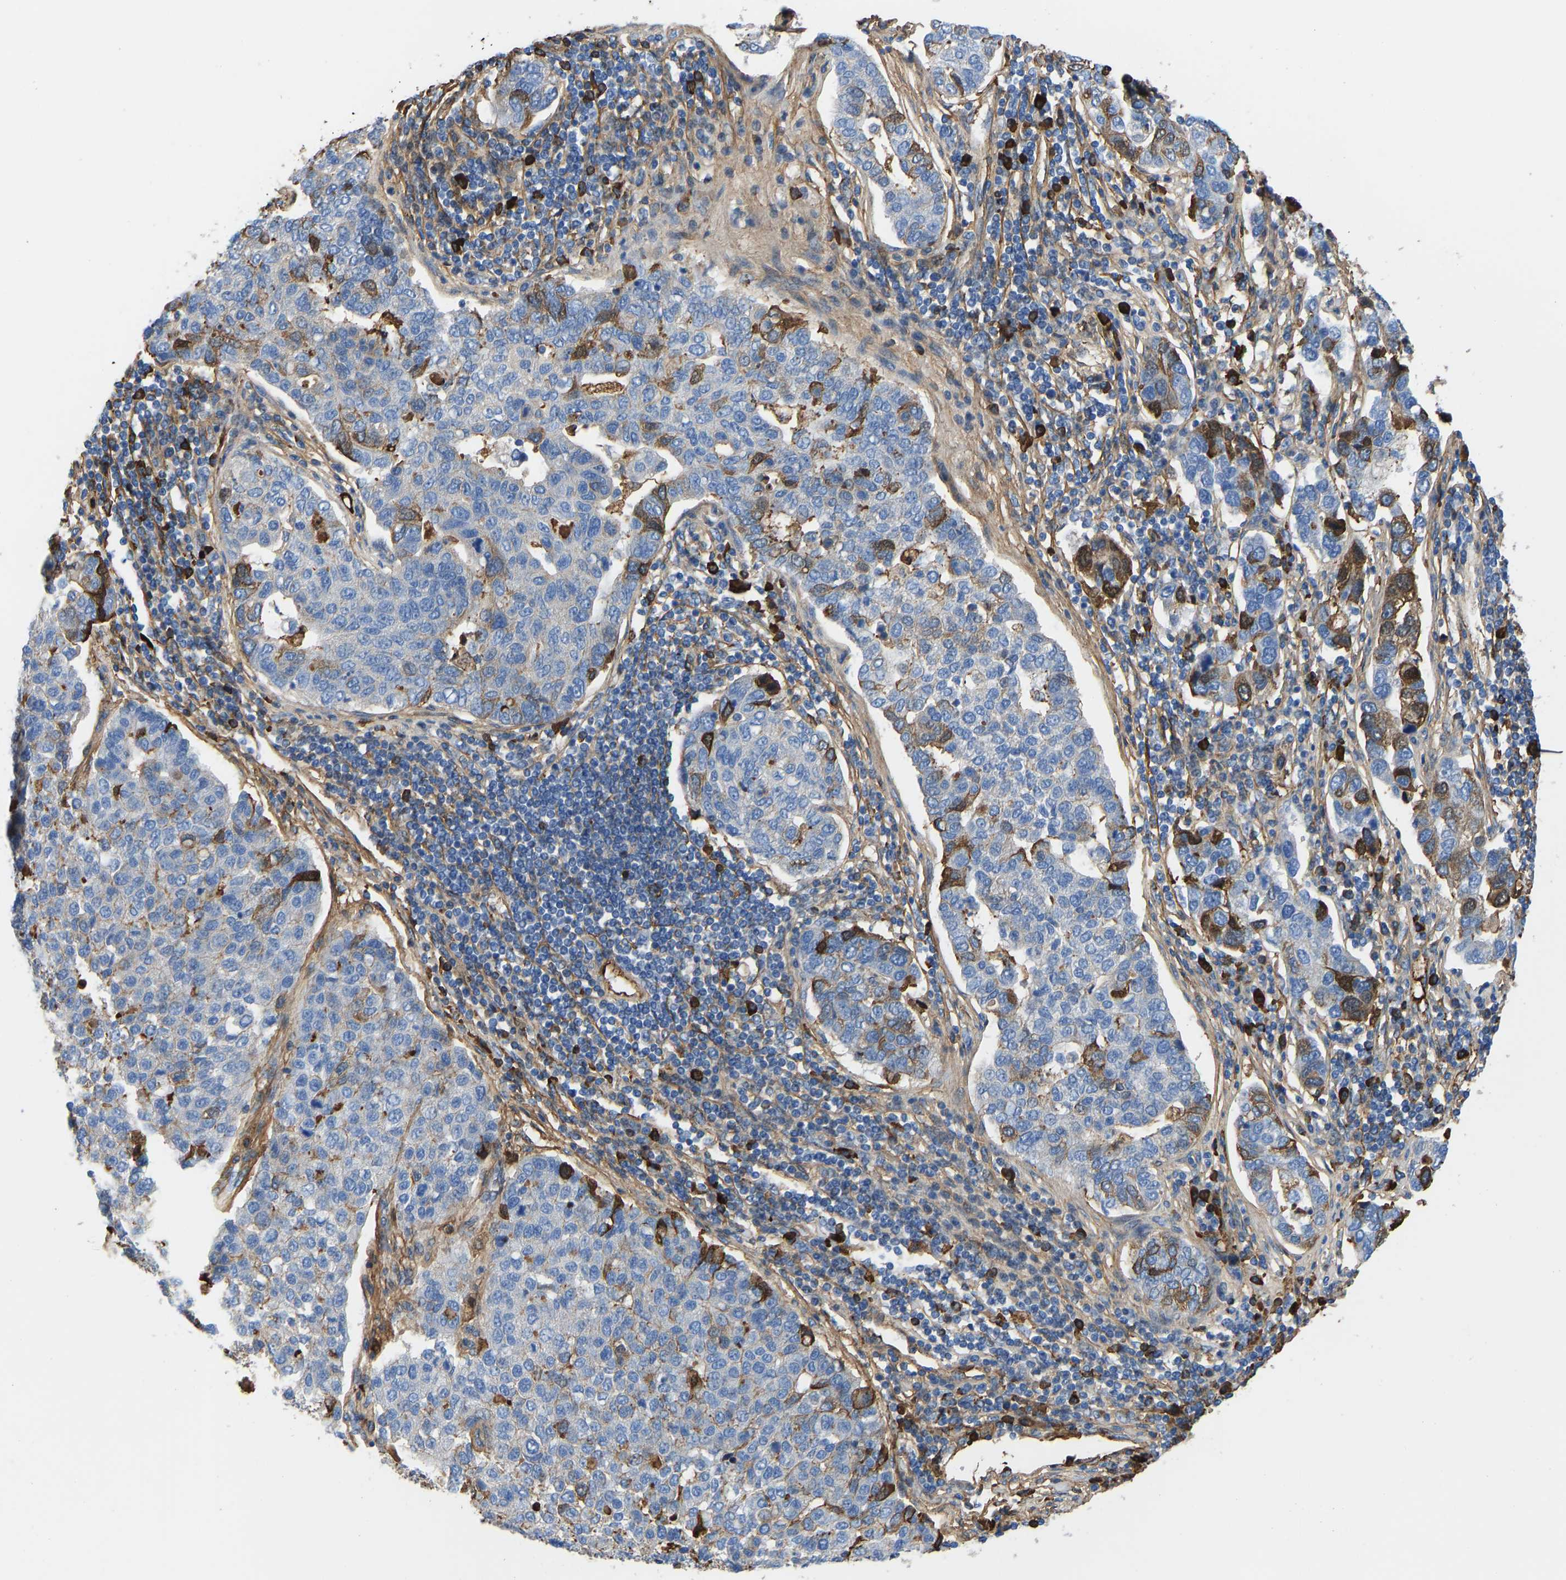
{"staining": {"intensity": "moderate", "quantity": "<25%", "location": "cytoplasmic/membranous"}, "tissue": "pancreatic cancer", "cell_type": "Tumor cells", "image_type": "cancer", "snomed": [{"axis": "morphology", "description": "Adenocarcinoma, NOS"}, {"axis": "topography", "description": "Pancreas"}], "caption": "Protein analysis of pancreatic adenocarcinoma tissue reveals moderate cytoplasmic/membranous staining in about <25% of tumor cells. (IHC, brightfield microscopy, high magnification).", "gene": "HSPG2", "patient": {"sex": "female", "age": 61}}